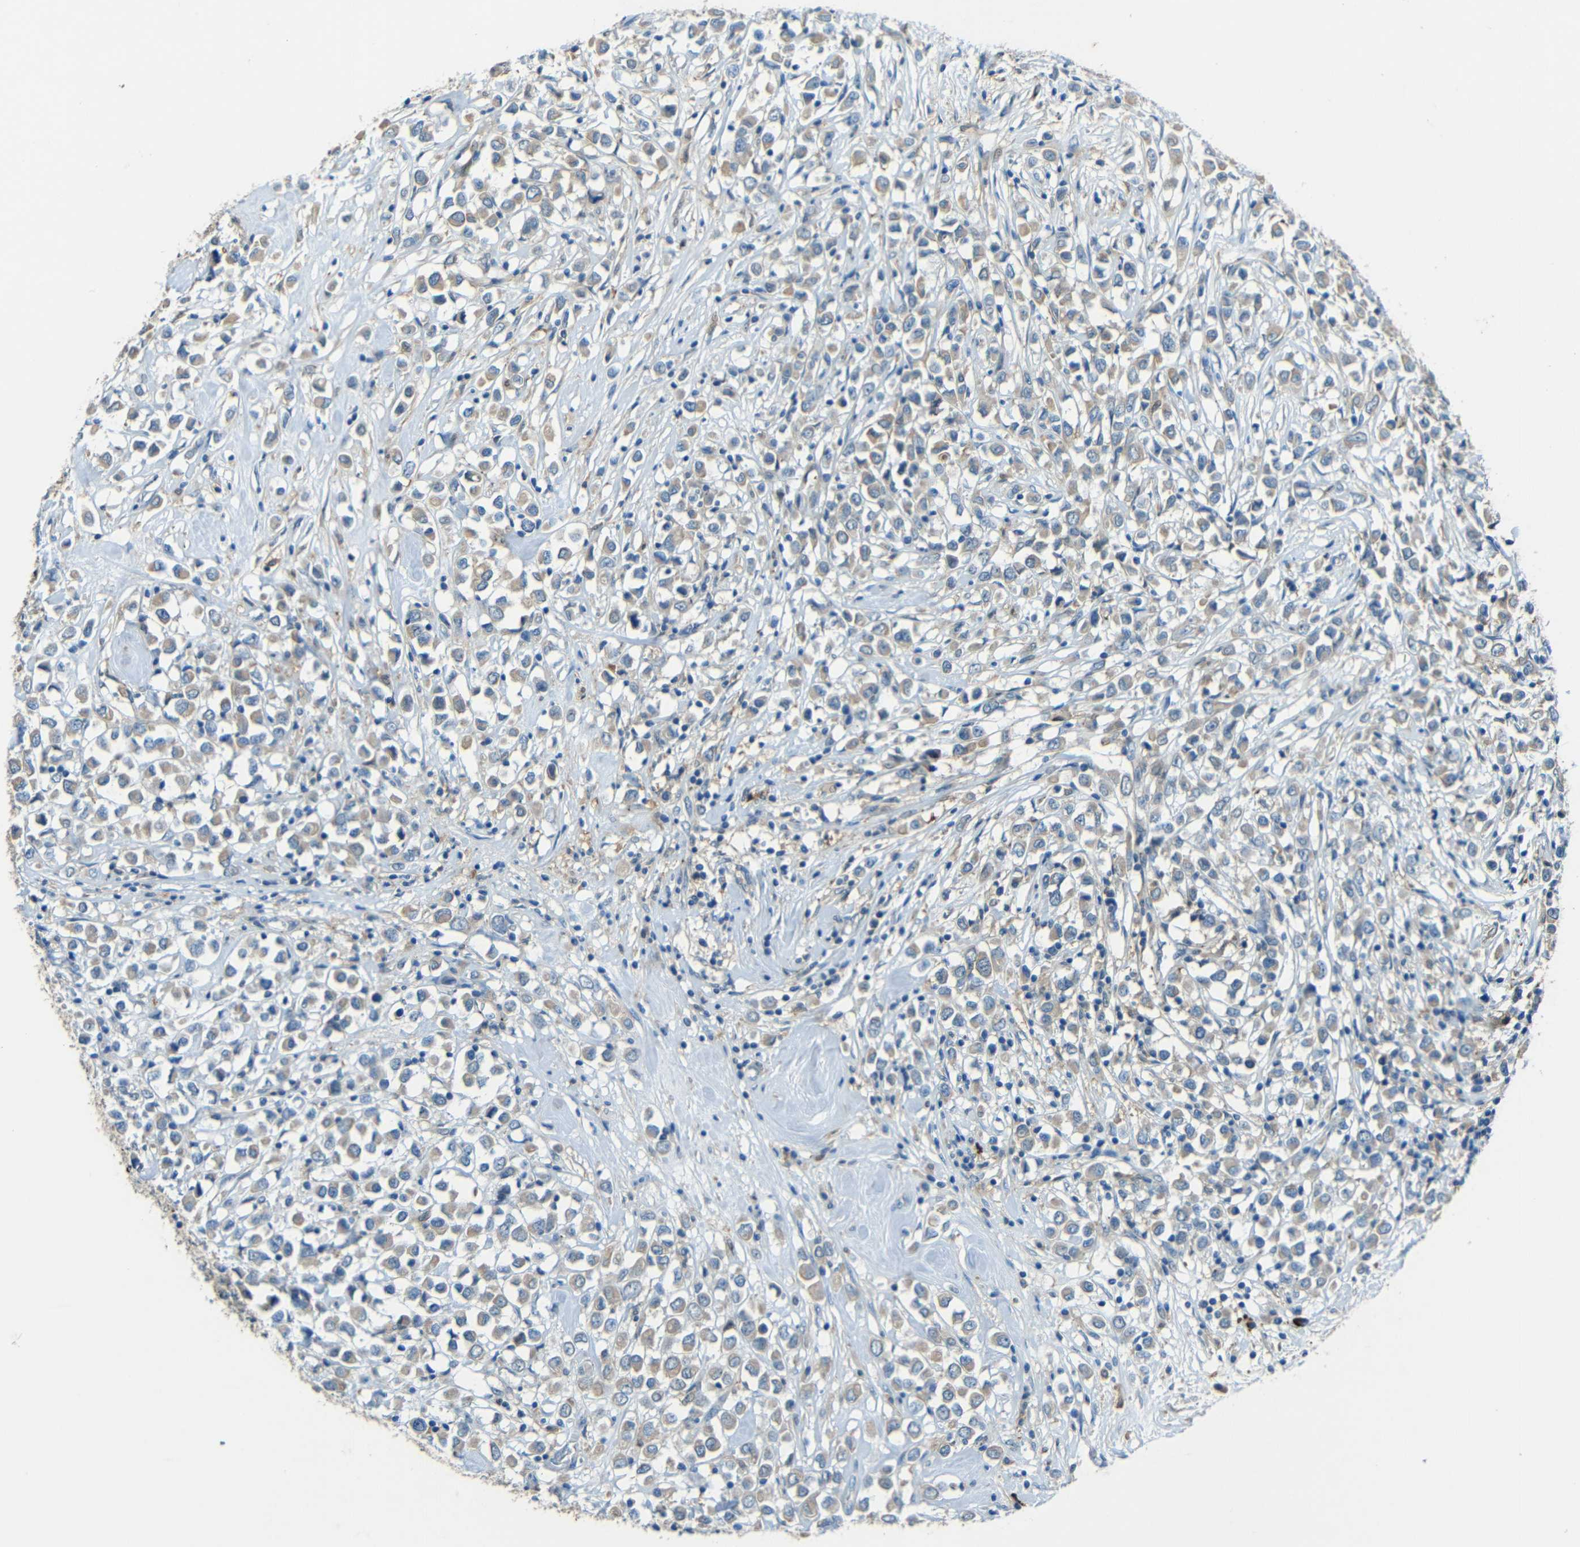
{"staining": {"intensity": "weak", "quantity": ">75%", "location": "cytoplasmic/membranous"}, "tissue": "breast cancer", "cell_type": "Tumor cells", "image_type": "cancer", "snomed": [{"axis": "morphology", "description": "Duct carcinoma"}, {"axis": "topography", "description": "Breast"}], "caption": "Breast cancer stained for a protein (brown) demonstrates weak cytoplasmic/membranous positive expression in approximately >75% of tumor cells.", "gene": "CYP26B1", "patient": {"sex": "female", "age": 61}}